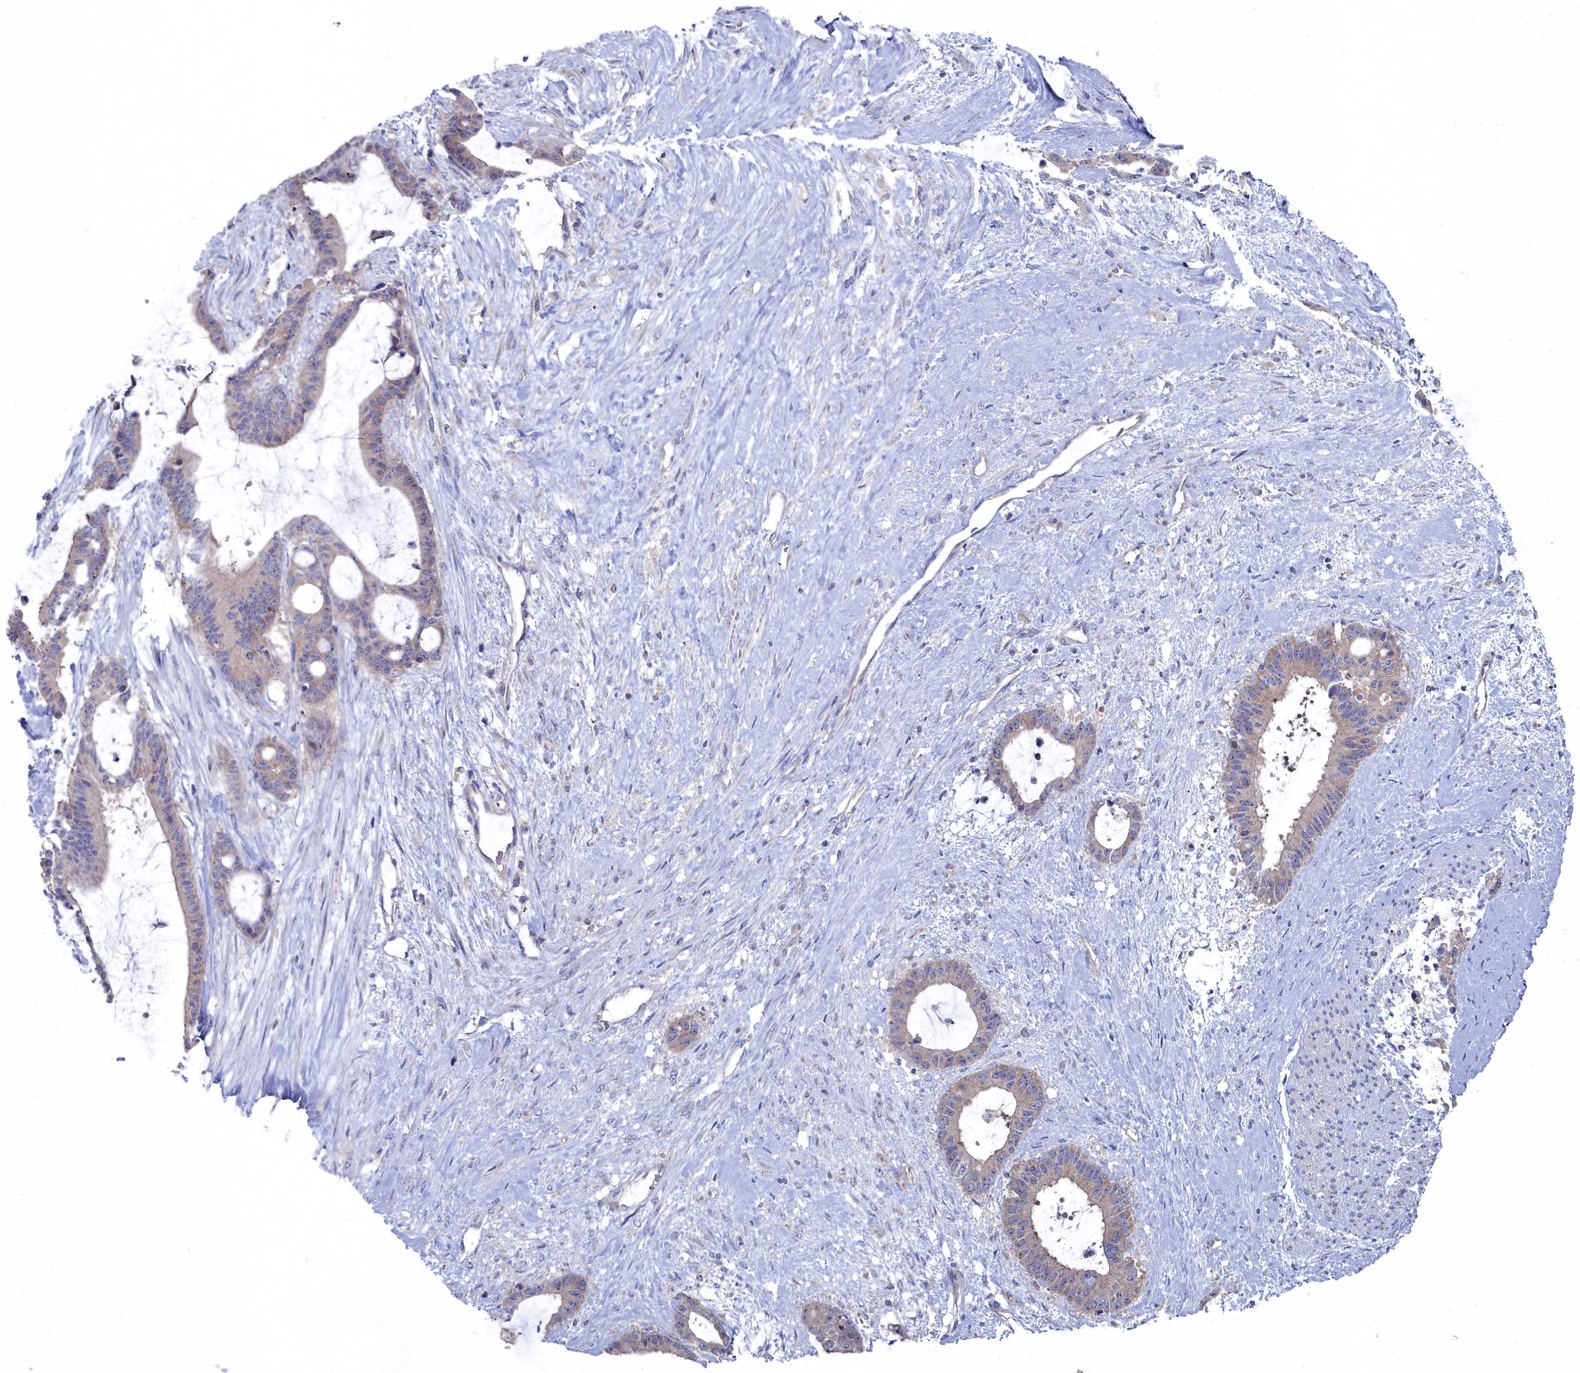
{"staining": {"intensity": "weak", "quantity": ">75%", "location": "cytoplasmic/membranous"}, "tissue": "liver cancer", "cell_type": "Tumor cells", "image_type": "cancer", "snomed": [{"axis": "morphology", "description": "Normal tissue, NOS"}, {"axis": "morphology", "description": "Cholangiocarcinoma"}, {"axis": "topography", "description": "Liver"}, {"axis": "topography", "description": "Peripheral nerve tissue"}], "caption": "Immunohistochemical staining of human liver cancer demonstrates low levels of weak cytoplasmic/membranous protein staining in approximately >75% of tumor cells.", "gene": "CCDC149", "patient": {"sex": "female", "age": 73}}